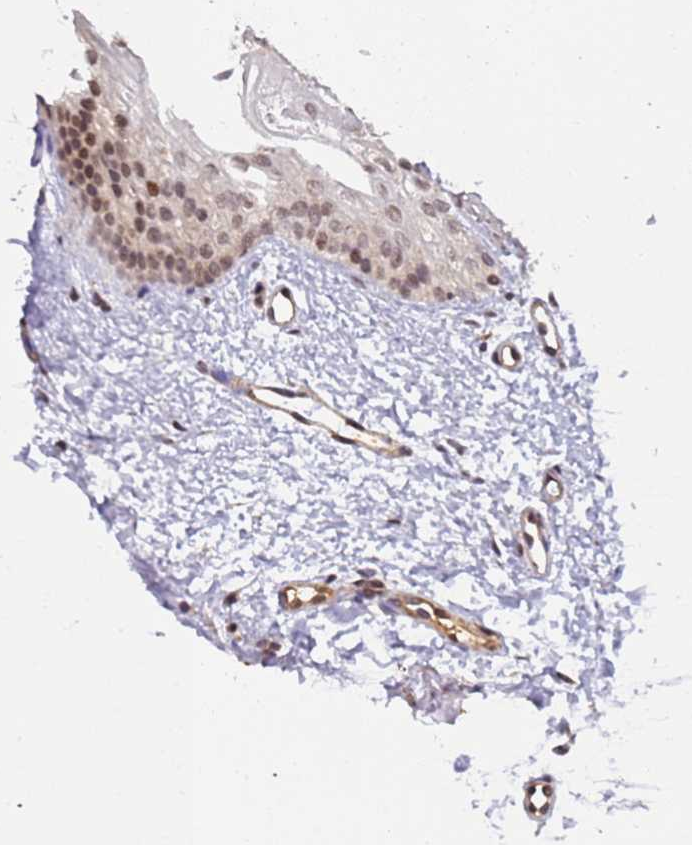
{"staining": {"intensity": "moderate", "quantity": "25%-75%", "location": "nuclear"}, "tissue": "oral mucosa", "cell_type": "Squamous epithelial cells", "image_type": "normal", "snomed": [{"axis": "morphology", "description": "Normal tissue, NOS"}, {"axis": "topography", "description": "Oral tissue"}], "caption": "Immunohistochemistry (IHC) photomicrograph of unremarkable oral mucosa stained for a protein (brown), which displays medium levels of moderate nuclear positivity in about 25%-75% of squamous epithelial cells.", "gene": "EMC2", "patient": {"sex": "female", "age": 68}}